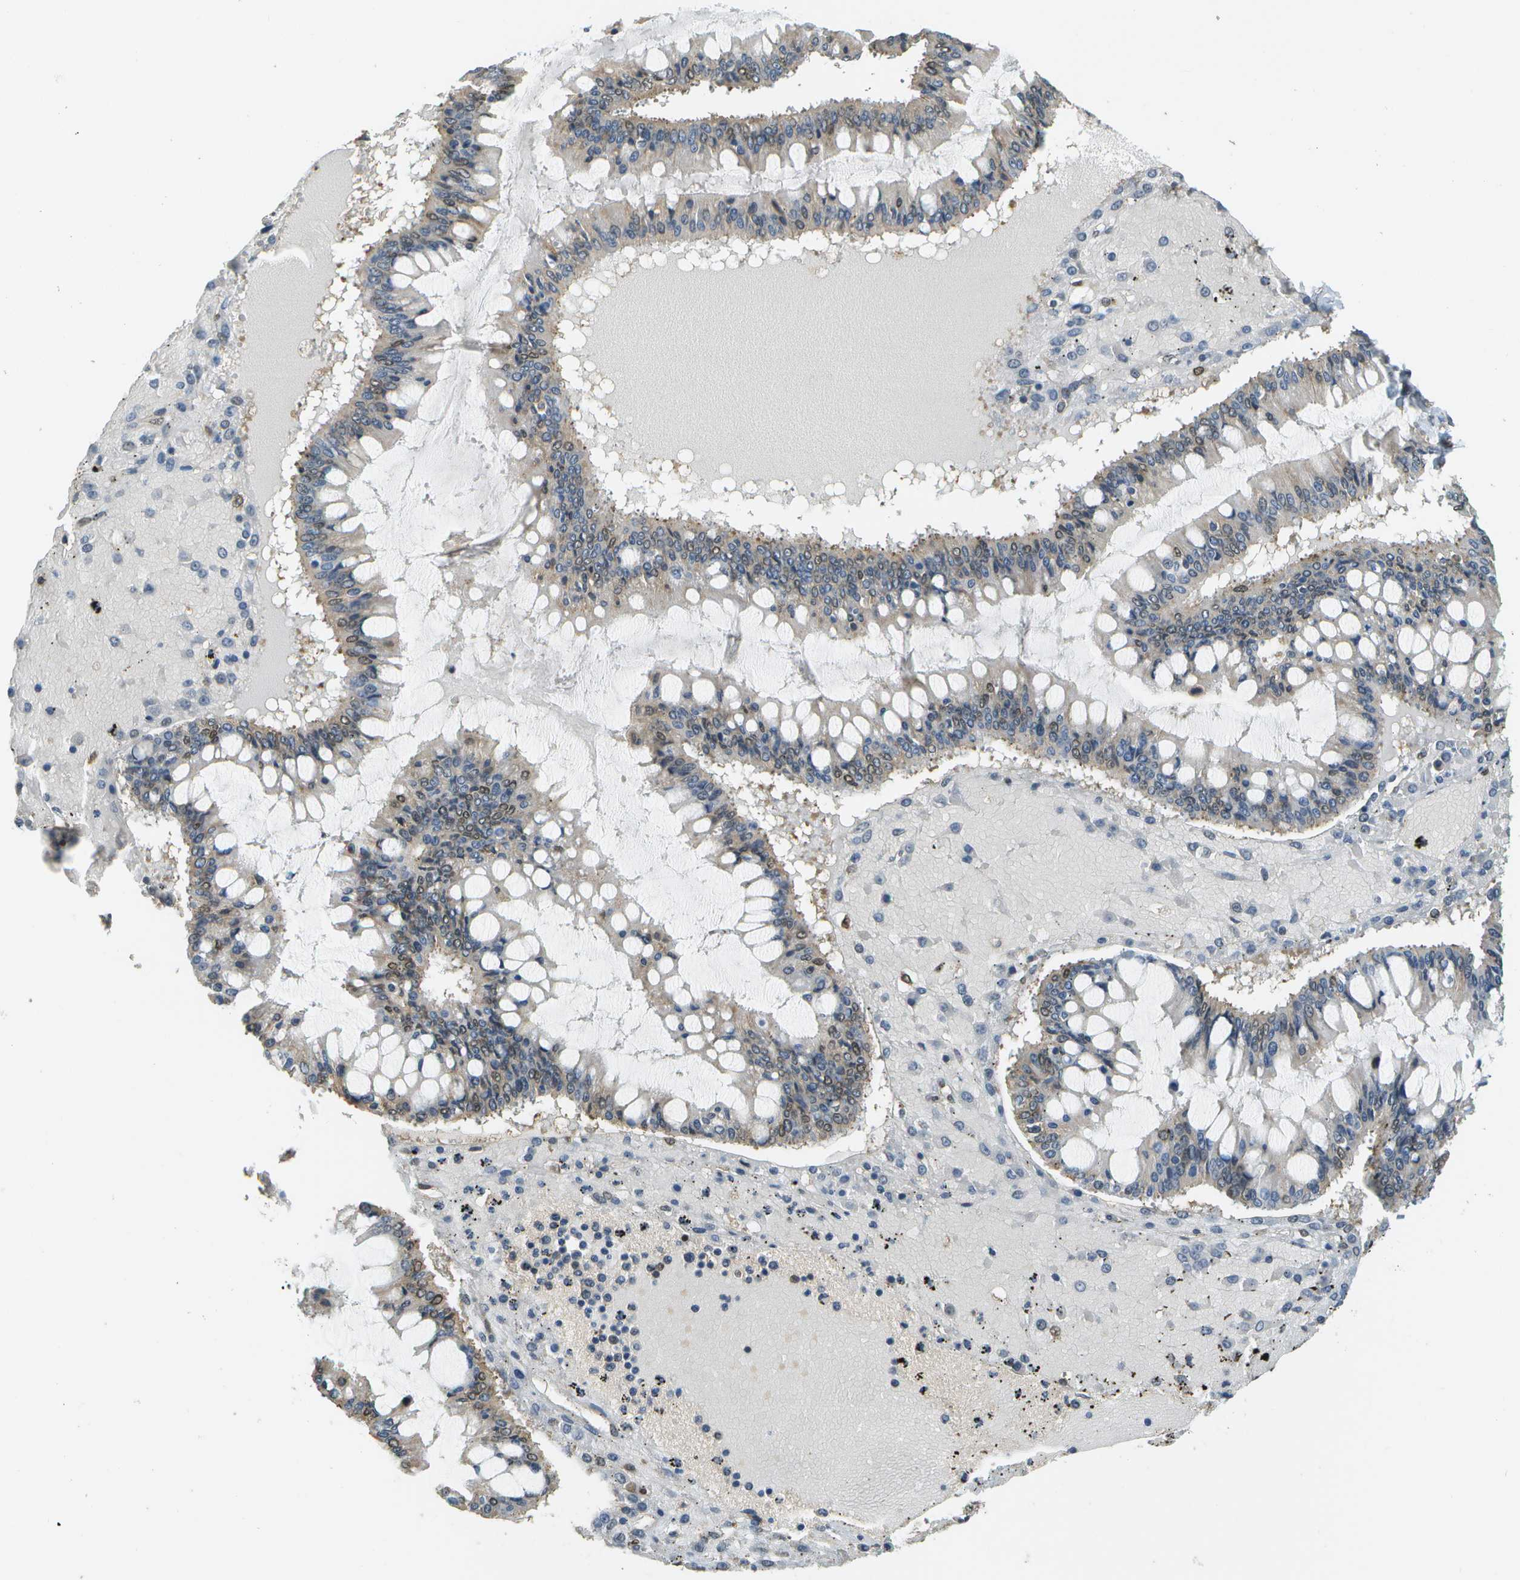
{"staining": {"intensity": "weak", "quantity": "<25%", "location": "cytoplasmic/membranous,nuclear"}, "tissue": "ovarian cancer", "cell_type": "Tumor cells", "image_type": "cancer", "snomed": [{"axis": "morphology", "description": "Cystadenocarcinoma, mucinous, NOS"}, {"axis": "topography", "description": "Ovary"}], "caption": "DAB (3,3'-diaminobenzidine) immunohistochemical staining of ovarian cancer displays no significant expression in tumor cells.", "gene": "ABL2", "patient": {"sex": "female", "age": 73}}